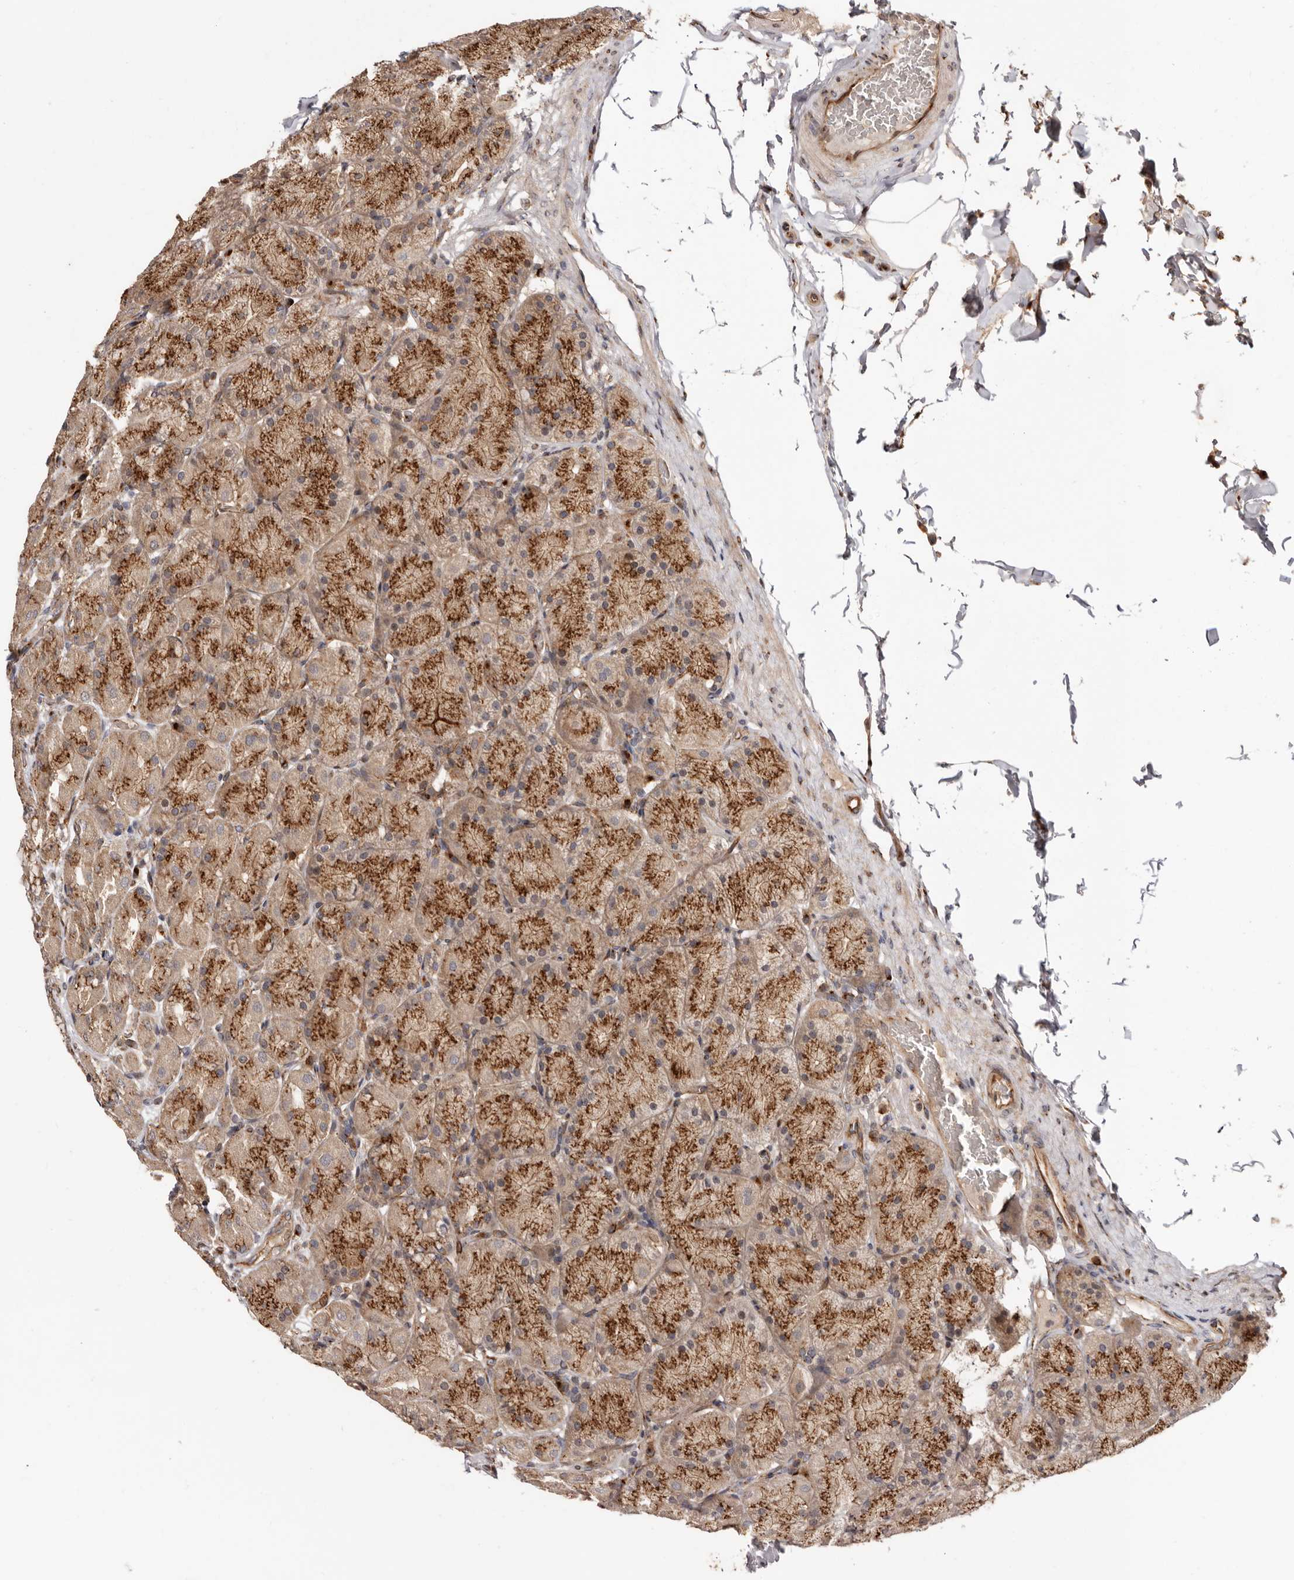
{"staining": {"intensity": "strong", "quantity": ">75%", "location": "cytoplasmic/membranous"}, "tissue": "stomach", "cell_type": "Glandular cells", "image_type": "normal", "snomed": [{"axis": "morphology", "description": "Normal tissue, NOS"}, {"axis": "topography", "description": "Stomach, upper"}], "caption": "The photomicrograph reveals a brown stain indicating the presence of a protein in the cytoplasmic/membranous of glandular cells in stomach.", "gene": "GPR27", "patient": {"sex": "female", "age": 56}}